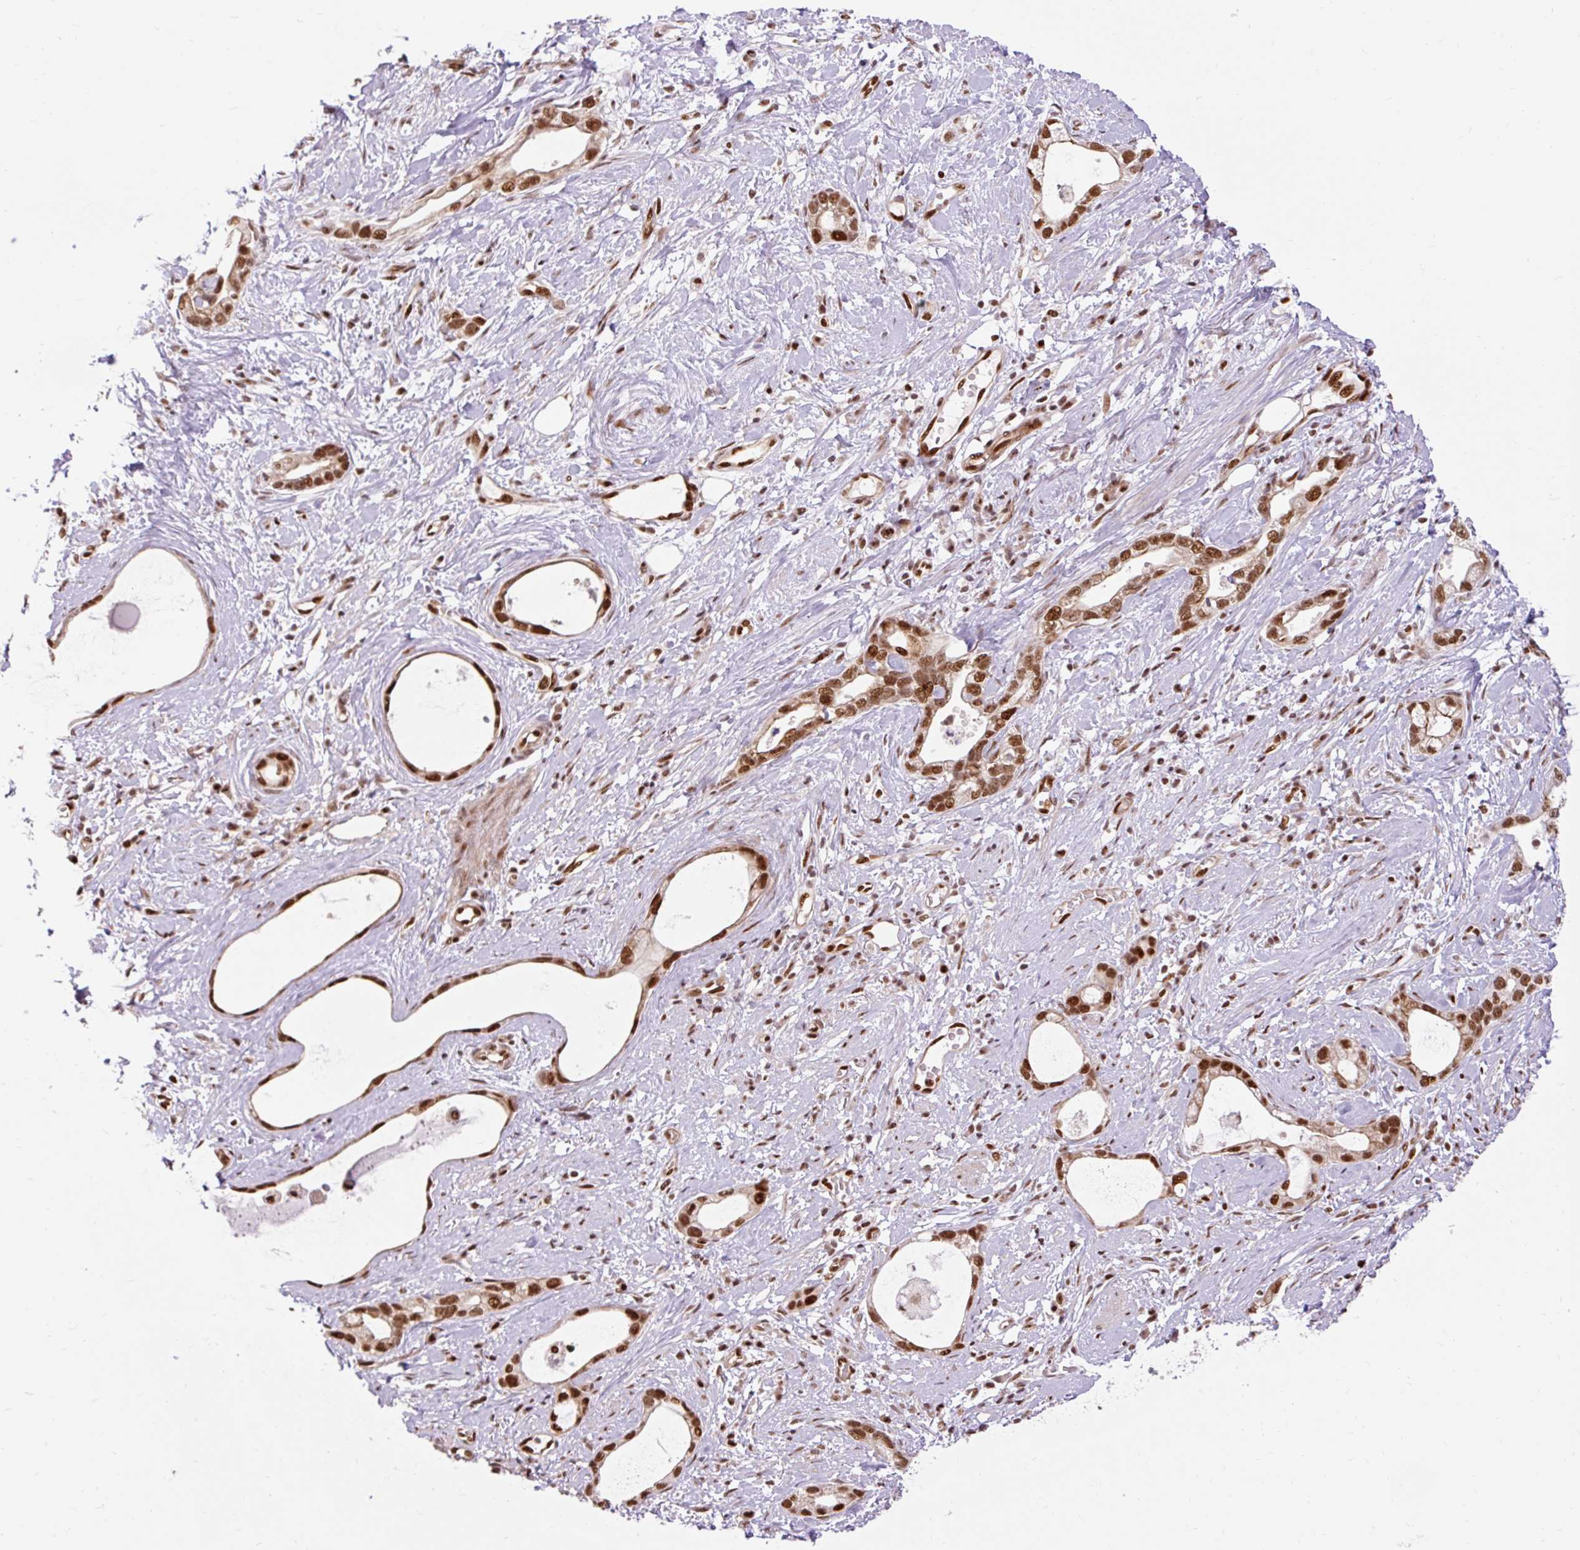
{"staining": {"intensity": "strong", "quantity": ">75%", "location": "nuclear"}, "tissue": "stomach cancer", "cell_type": "Tumor cells", "image_type": "cancer", "snomed": [{"axis": "morphology", "description": "Adenocarcinoma, NOS"}, {"axis": "topography", "description": "Stomach"}], "caption": "The micrograph reveals a brown stain indicating the presence of a protein in the nuclear of tumor cells in stomach cancer (adenocarcinoma).", "gene": "MECOM", "patient": {"sex": "male", "age": 55}}